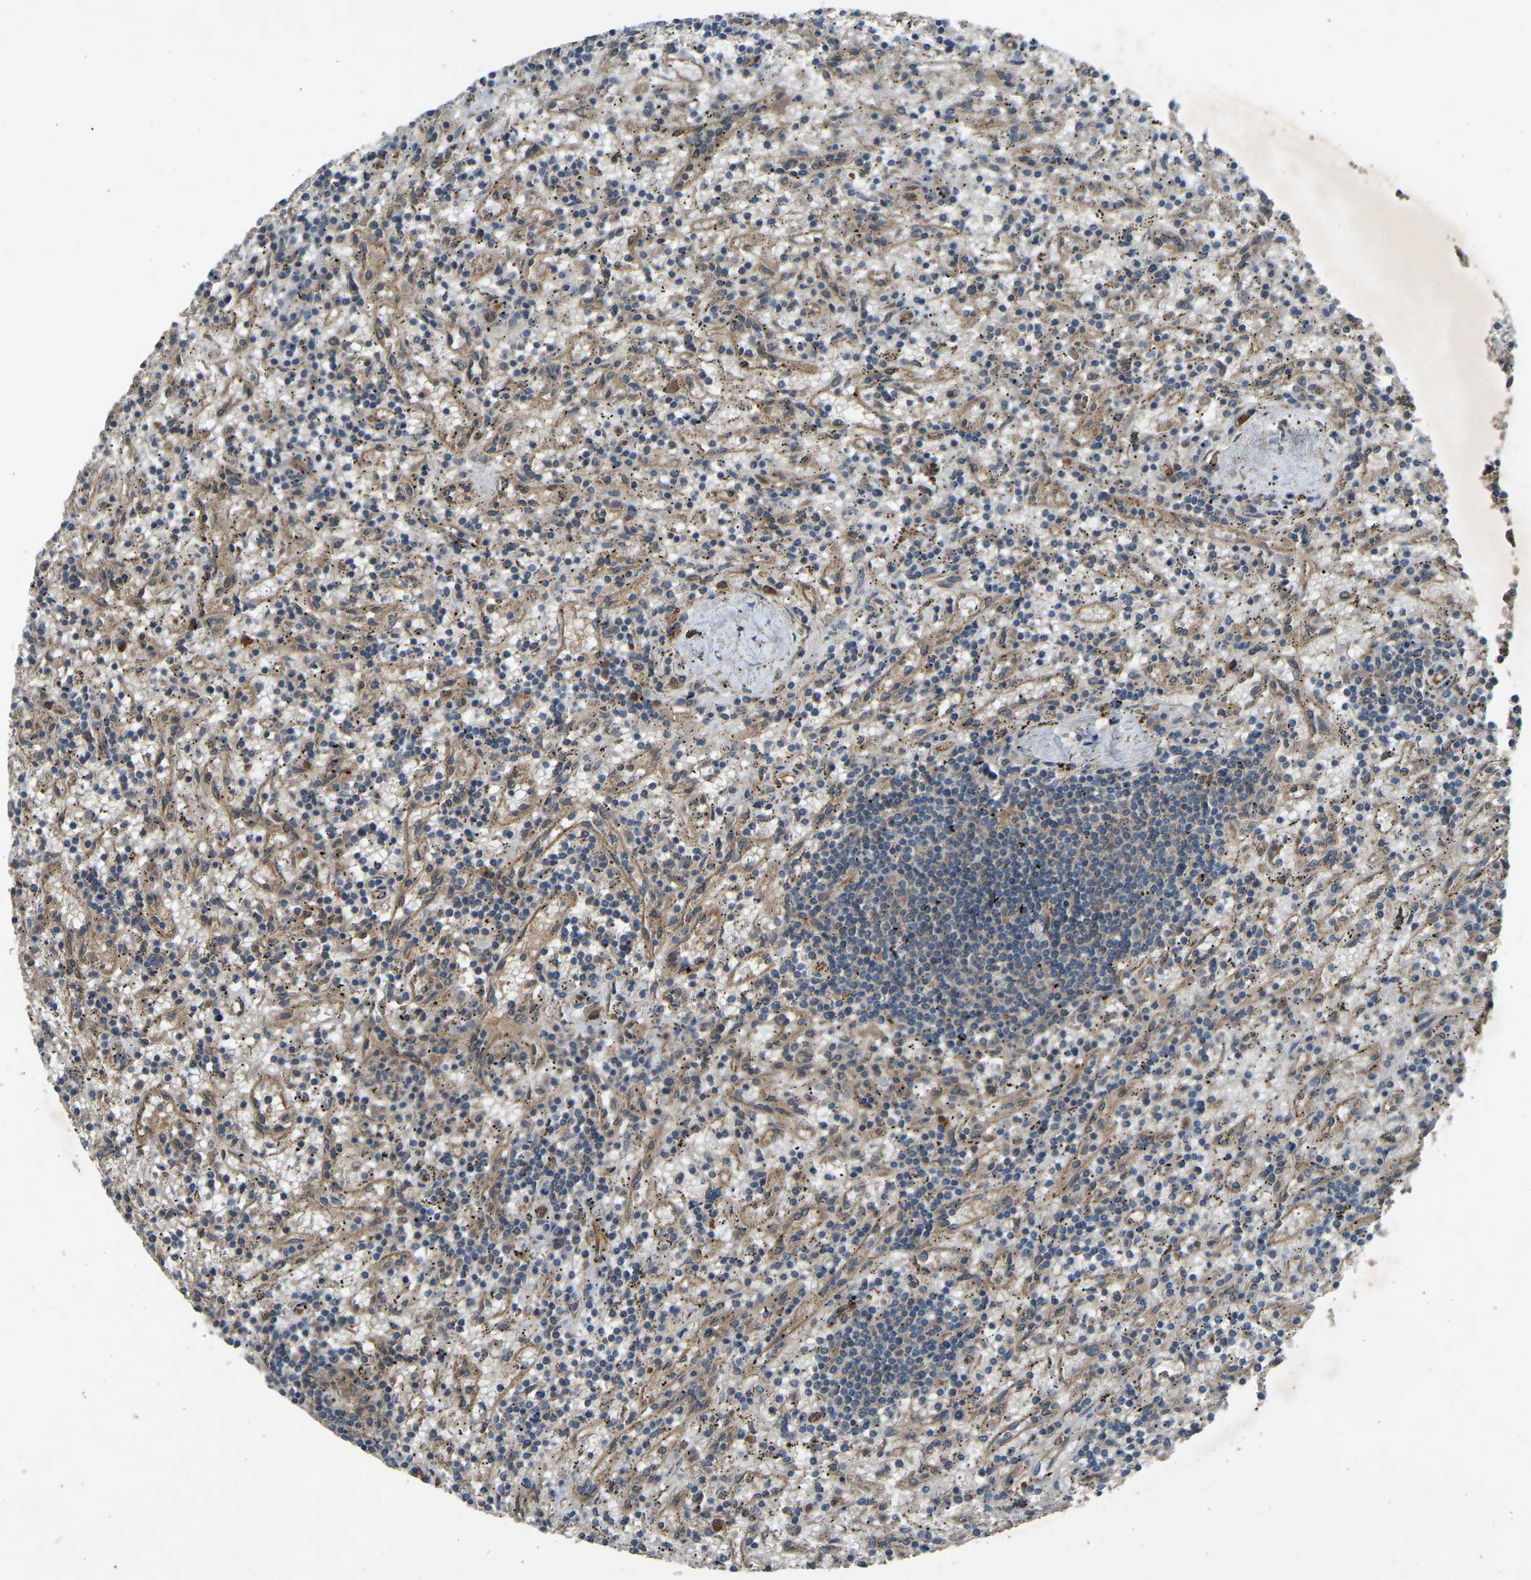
{"staining": {"intensity": "negative", "quantity": "none", "location": "none"}, "tissue": "lymphoma", "cell_type": "Tumor cells", "image_type": "cancer", "snomed": [{"axis": "morphology", "description": "Malignant lymphoma, non-Hodgkin's type, Low grade"}, {"axis": "topography", "description": "Spleen"}], "caption": "A high-resolution image shows IHC staining of low-grade malignant lymphoma, non-Hodgkin's type, which demonstrates no significant expression in tumor cells.", "gene": "GAS2L1", "patient": {"sex": "male", "age": 76}}